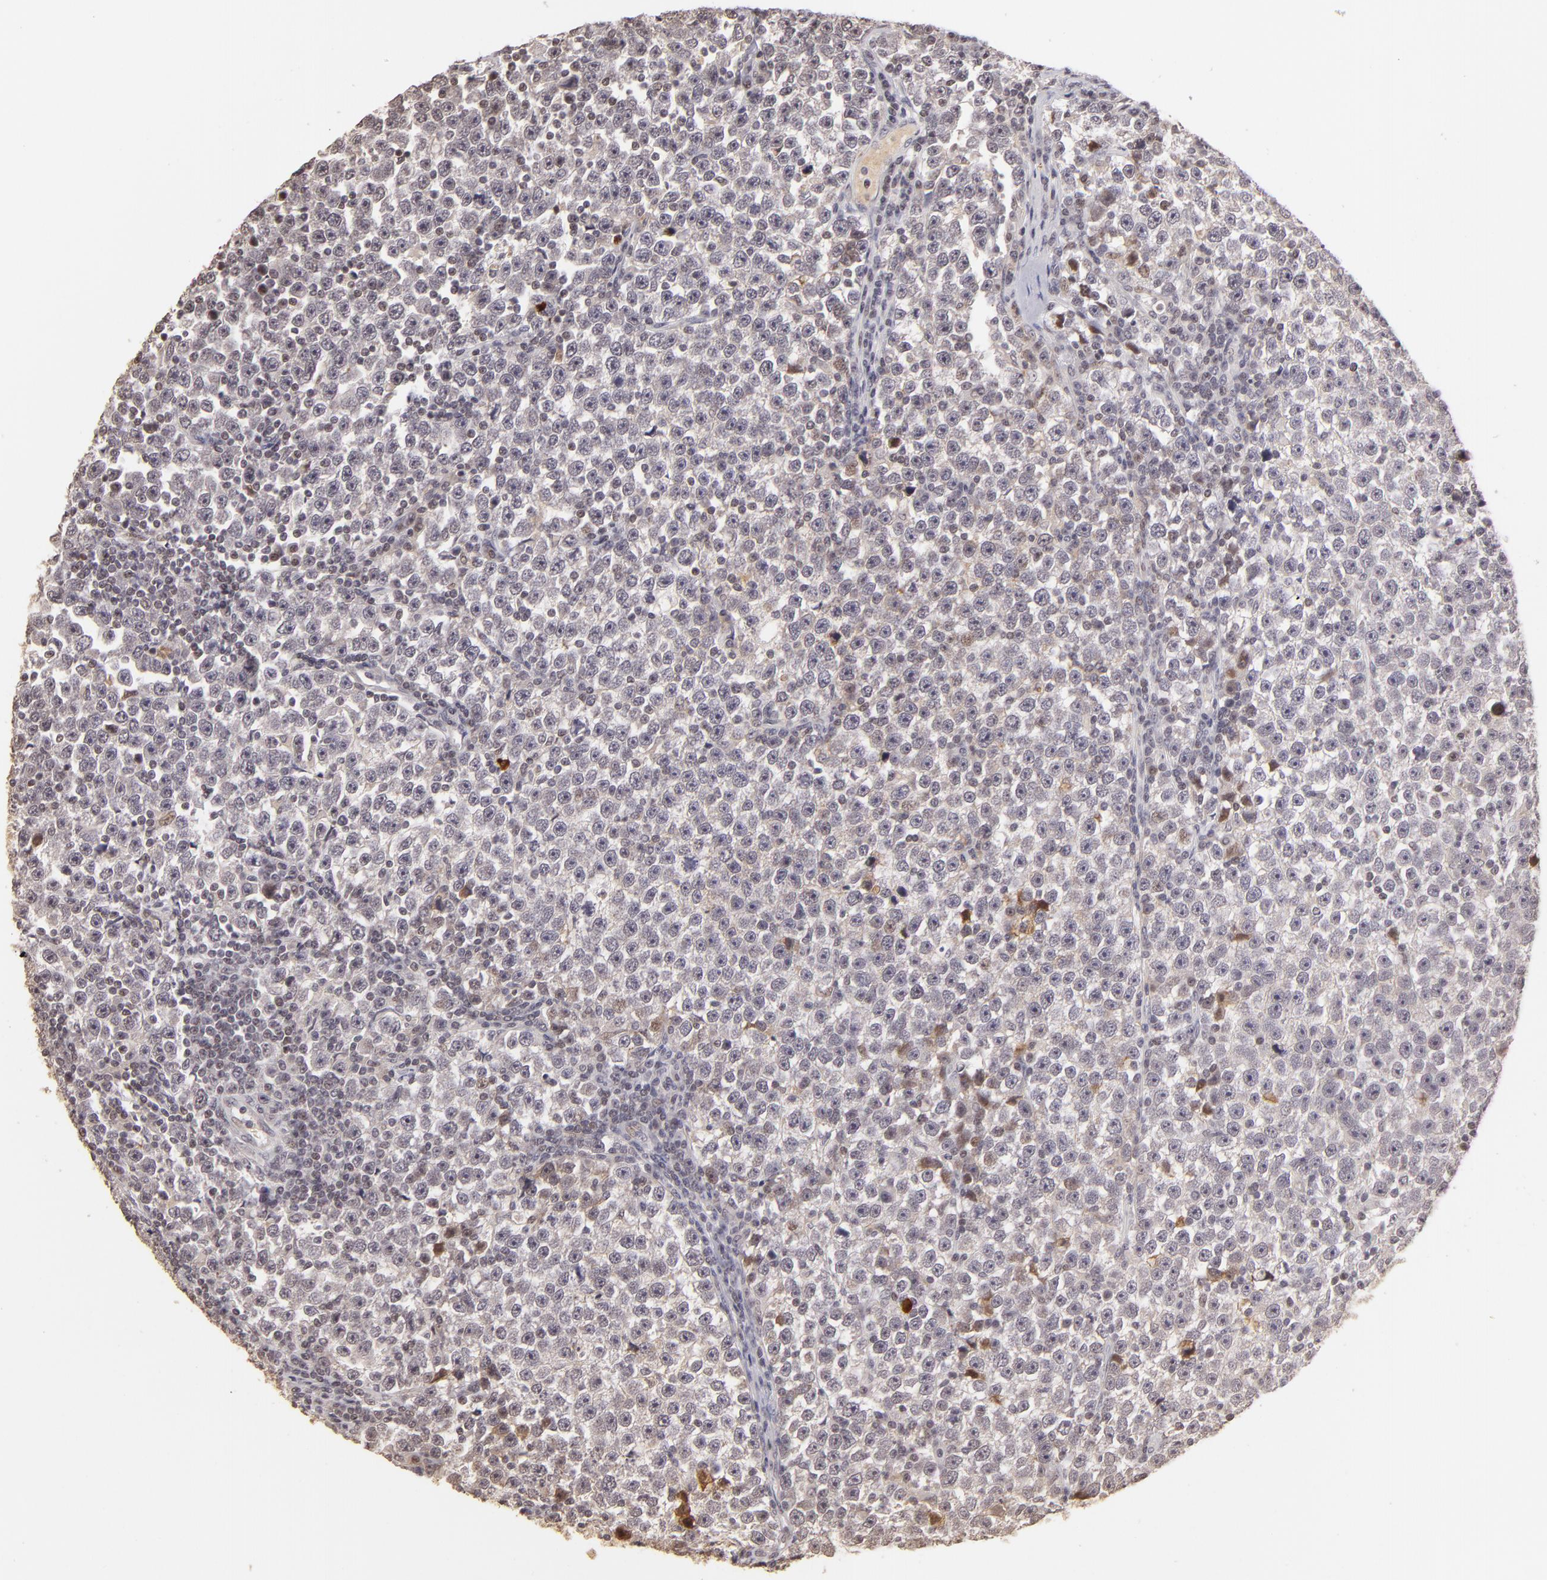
{"staining": {"intensity": "weak", "quantity": "<25%", "location": "nuclear"}, "tissue": "testis cancer", "cell_type": "Tumor cells", "image_type": "cancer", "snomed": [{"axis": "morphology", "description": "Seminoma, NOS"}, {"axis": "topography", "description": "Testis"}], "caption": "The immunohistochemistry photomicrograph has no significant expression in tumor cells of testis cancer (seminoma) tissue.", "gene": "RARB", "patient": {"sex": "male", "age": 43}}